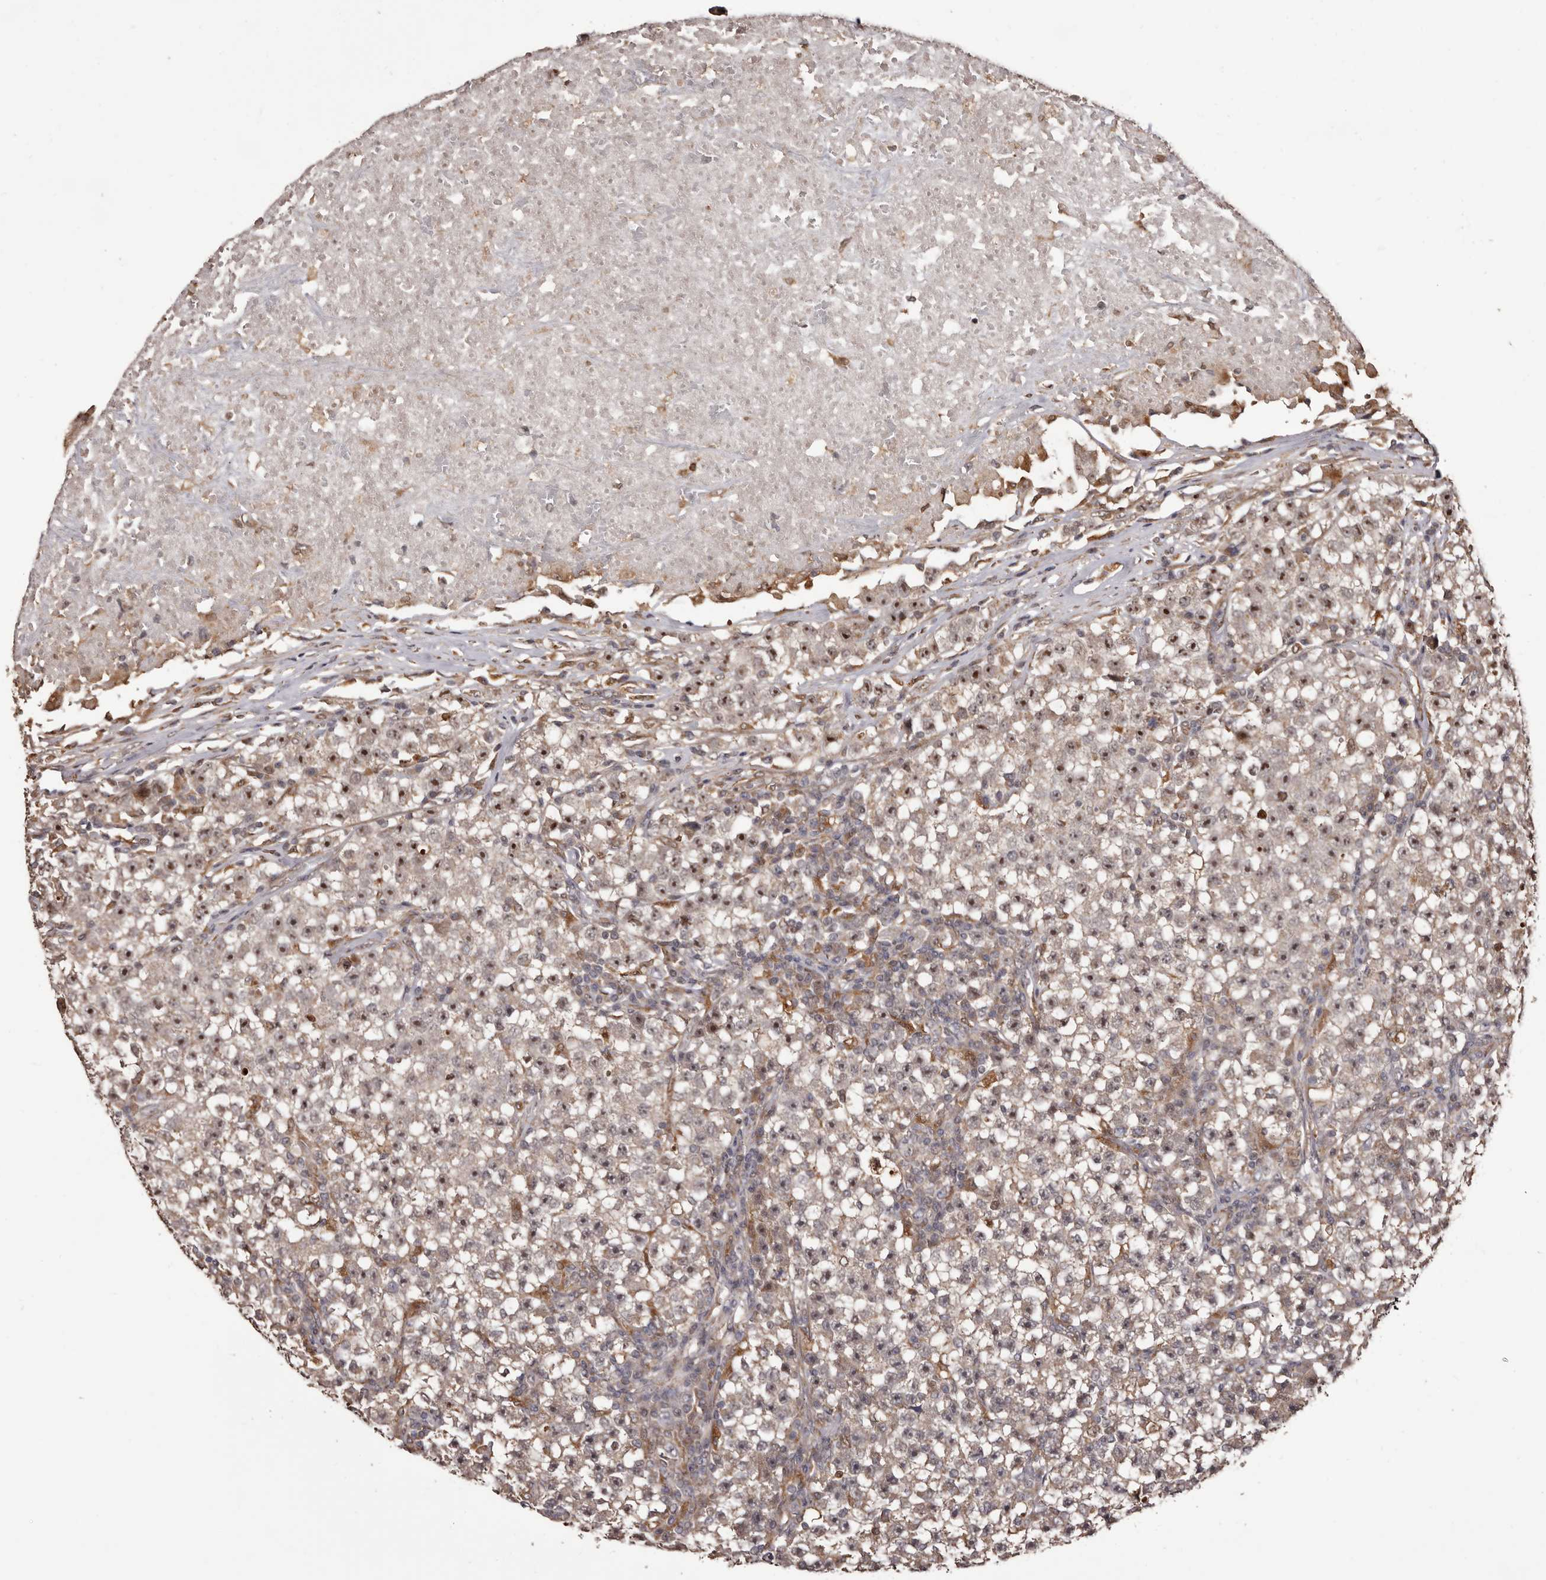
{"staining": {"intensity": "moderate", "quantity": "<25%", "location": "nuclear"}, "tissue": "testis cancer", "cell_type": "Tumor cells", "image_type": "cancer", "snomed": [{"axis": "morphology", "description": "Seminoma, NOS"}, {"axis": "topography", "description": "Testis"}], "caption": "A photomicrograph of testis cancer stained for a protein displays moderate nuclear brown staining in tumor cells.", "gene": "ZCCHC7", "patient": {"sex": "male", "age": 22}}